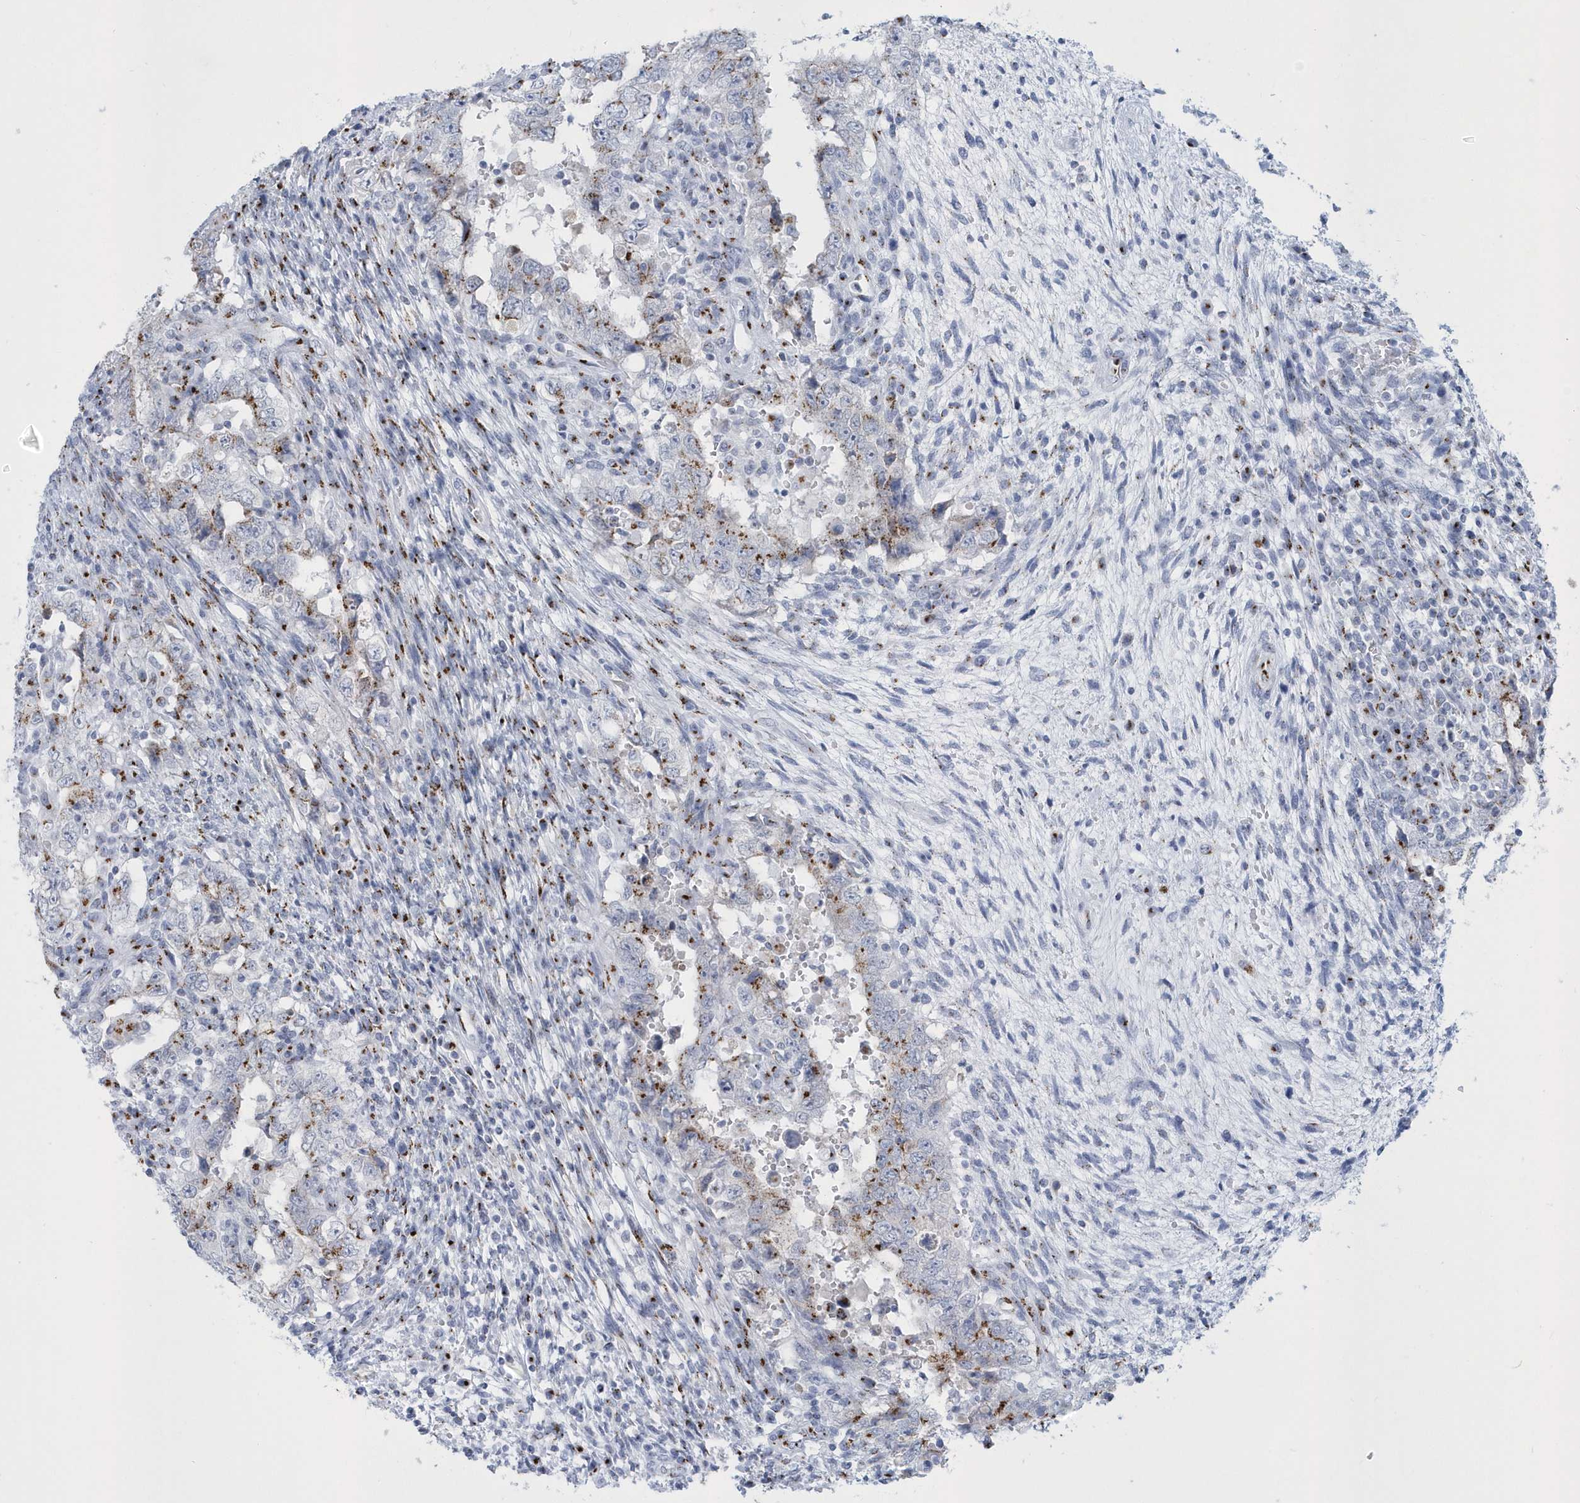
{"staining": {"intensity": "moderate", "quantity": "25%-75%", "location": "cytoplasmic/membranous"}, "tissue": "testis cancer", "cell_type": "Tumor cells", "image_type": "cancer", "snomed": [{"axis": "morphology", "description": "Carcinoma, Embryonal, NOS"}, {"axis": "topography", "description": "Testis"}], "caption": "A medium amount of moderate cytoplasmic/membranous staining is appreciated in about 25%-75% of tumor cells in testis cancer tissue.", "gene": "SLX9", "patient": {"sex": "male", "age": 26}}